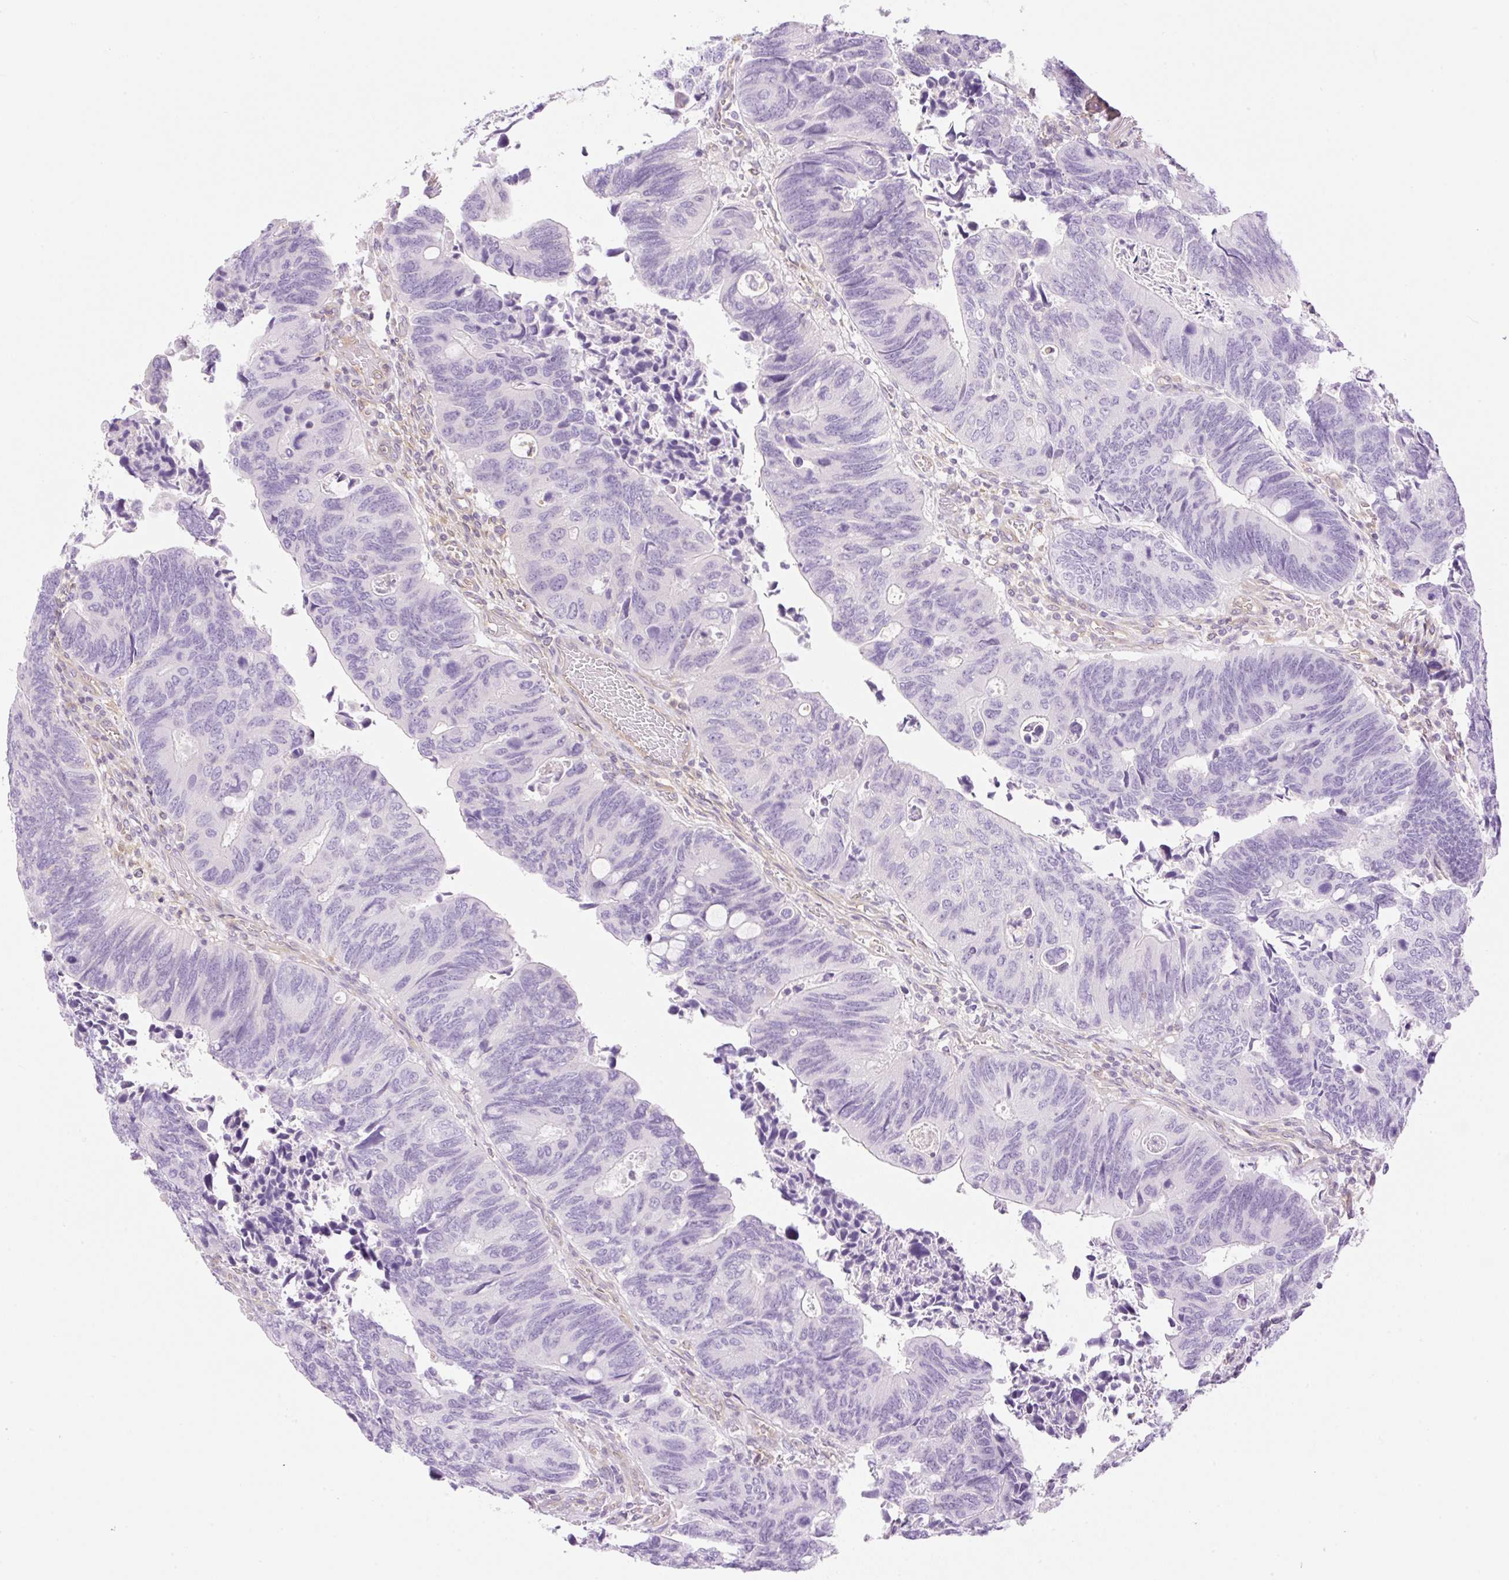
{"staining": {"intensity": "negative", "quantity": "none", "location": "none"}, "tissue": "colorectal cancer", "cell_type": "Tumor cells", "image_type": "cancer", "snomed": [{"axis": "morphology", "description": "Adenocarcinoma, NOS"}, {"axis": "topography", "description": "Colon"}], "caption": "This is an immunohistochemistry (IHC) histopathology image of adenocarcinoma (colorectal). There is no staining in tumor cells.", "gene": "EHD3", "patient": {"sex": "male", "age": 87}}